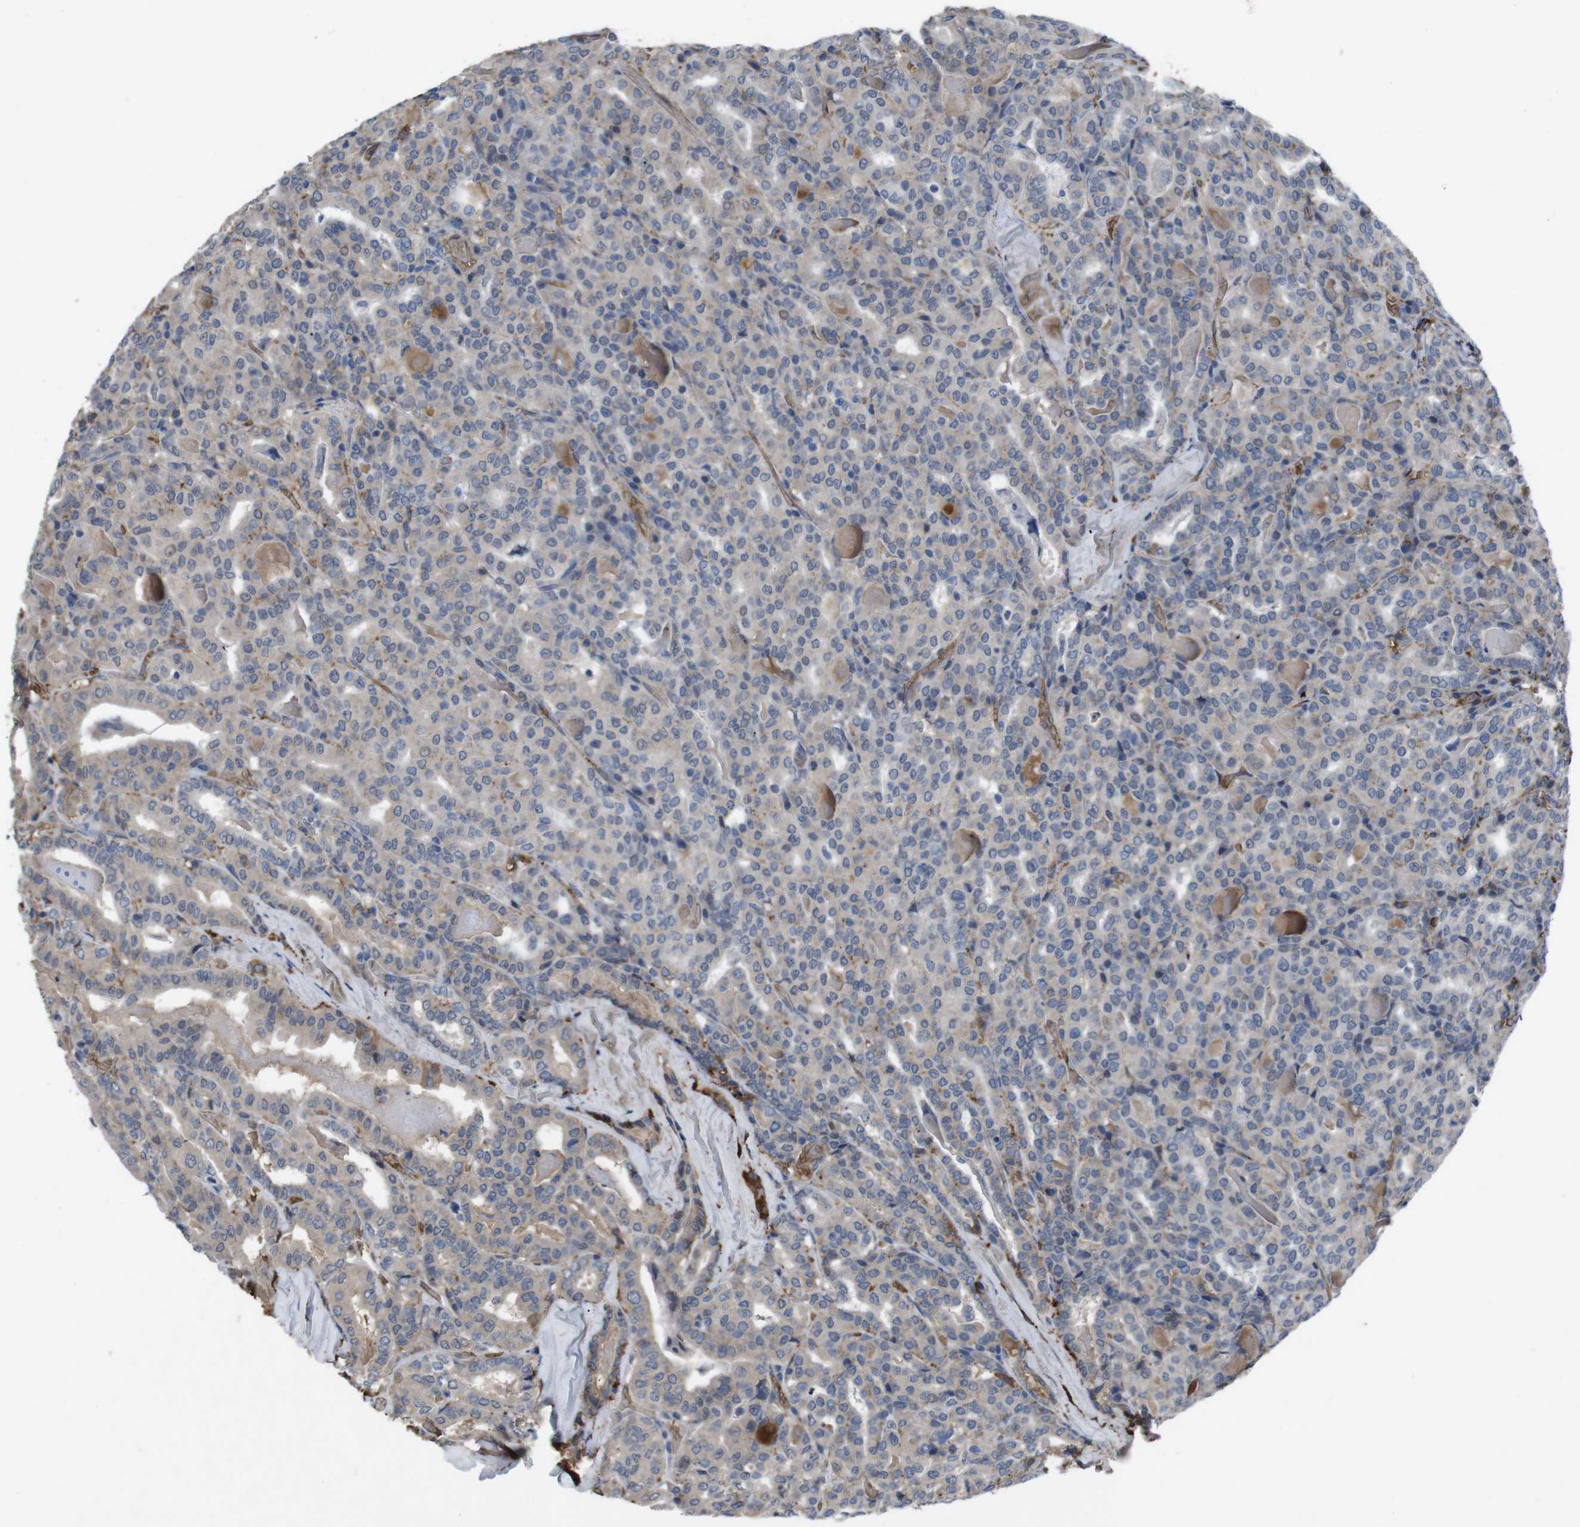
{"staining": {"intensity": "moderate", "quantity": "<25%", "location": "cytoplasmic/membranous"}, "tissue": "thyroid cancer", "cell_type": "Tumor cells", "image_type": "cancer", "snomed": [{"axis": "morphology", "description": "Papillary adenocarcinoma, NOS"}, {"axis": "topography", "description": "Thyroid gland"}], "caption": "Protein staining shows moderate cytoplasmic/membranous expression in approximately <25% of tumor cells in thyroid cancer.", "gene": "SPTB", "patient": {"sex": "female", "age": 42}}